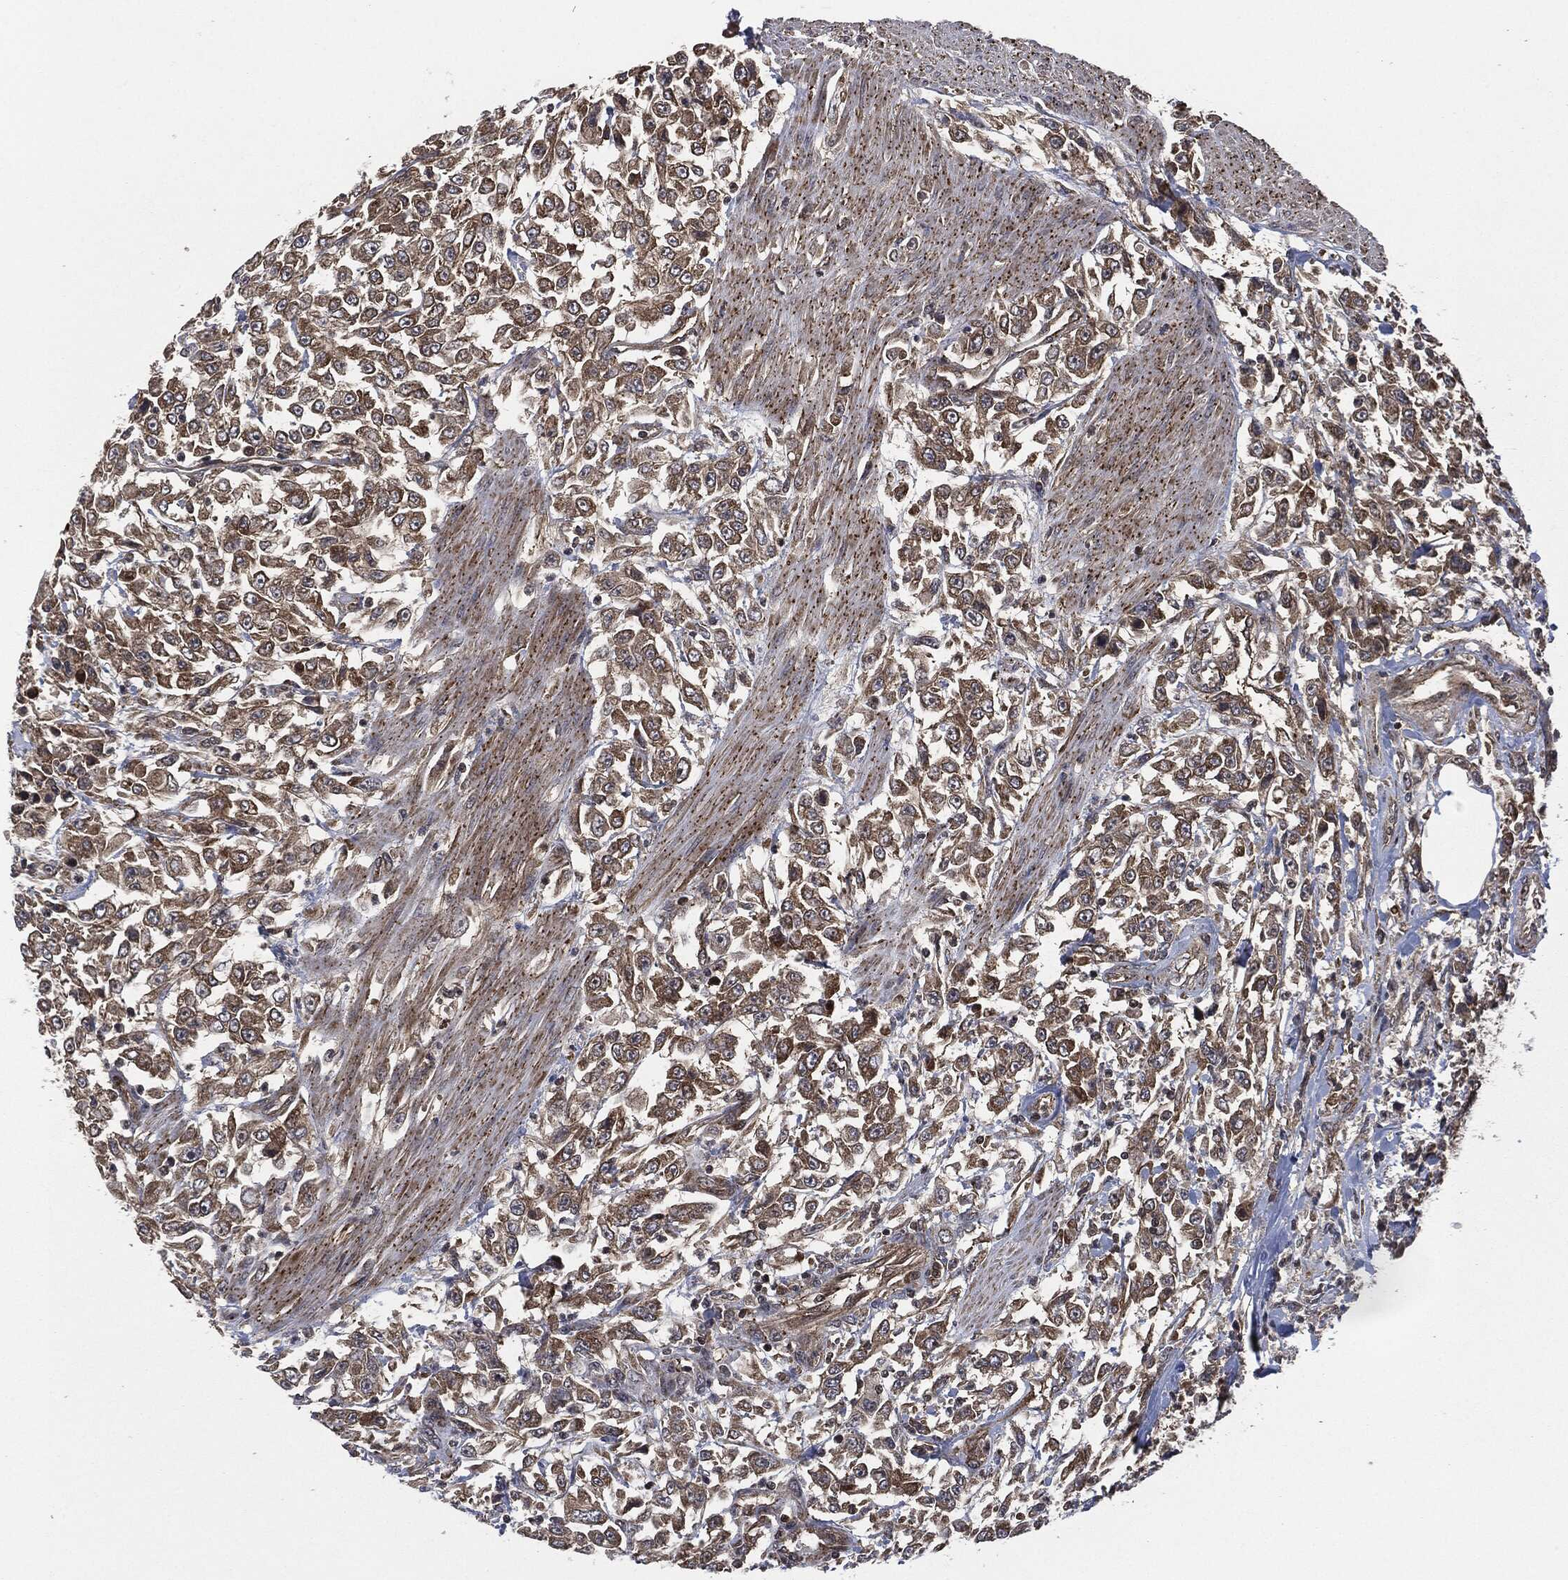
{"staining": {"intensity": "moderate", "quantity": ">75%", "location": "cytoplasmic/membranous"}, "tissue": "urothelial cancer", "cell_type": "Tumor cells", "image_type": "cancer", "snomed": [{"axis": "morphology", "description": "Urothelial carcinoma, High grade"}, {"axis": "topography", "description": "Urinary bladder"}], "caption": "The image exhibits a brown stain indicating the presence of a protein in the cytoplasmic/membranous of tumor cells in urothelial carcinoma (high-grade).", "gene": "HRAS", "patient": {"sex": "male", "age": 46}}